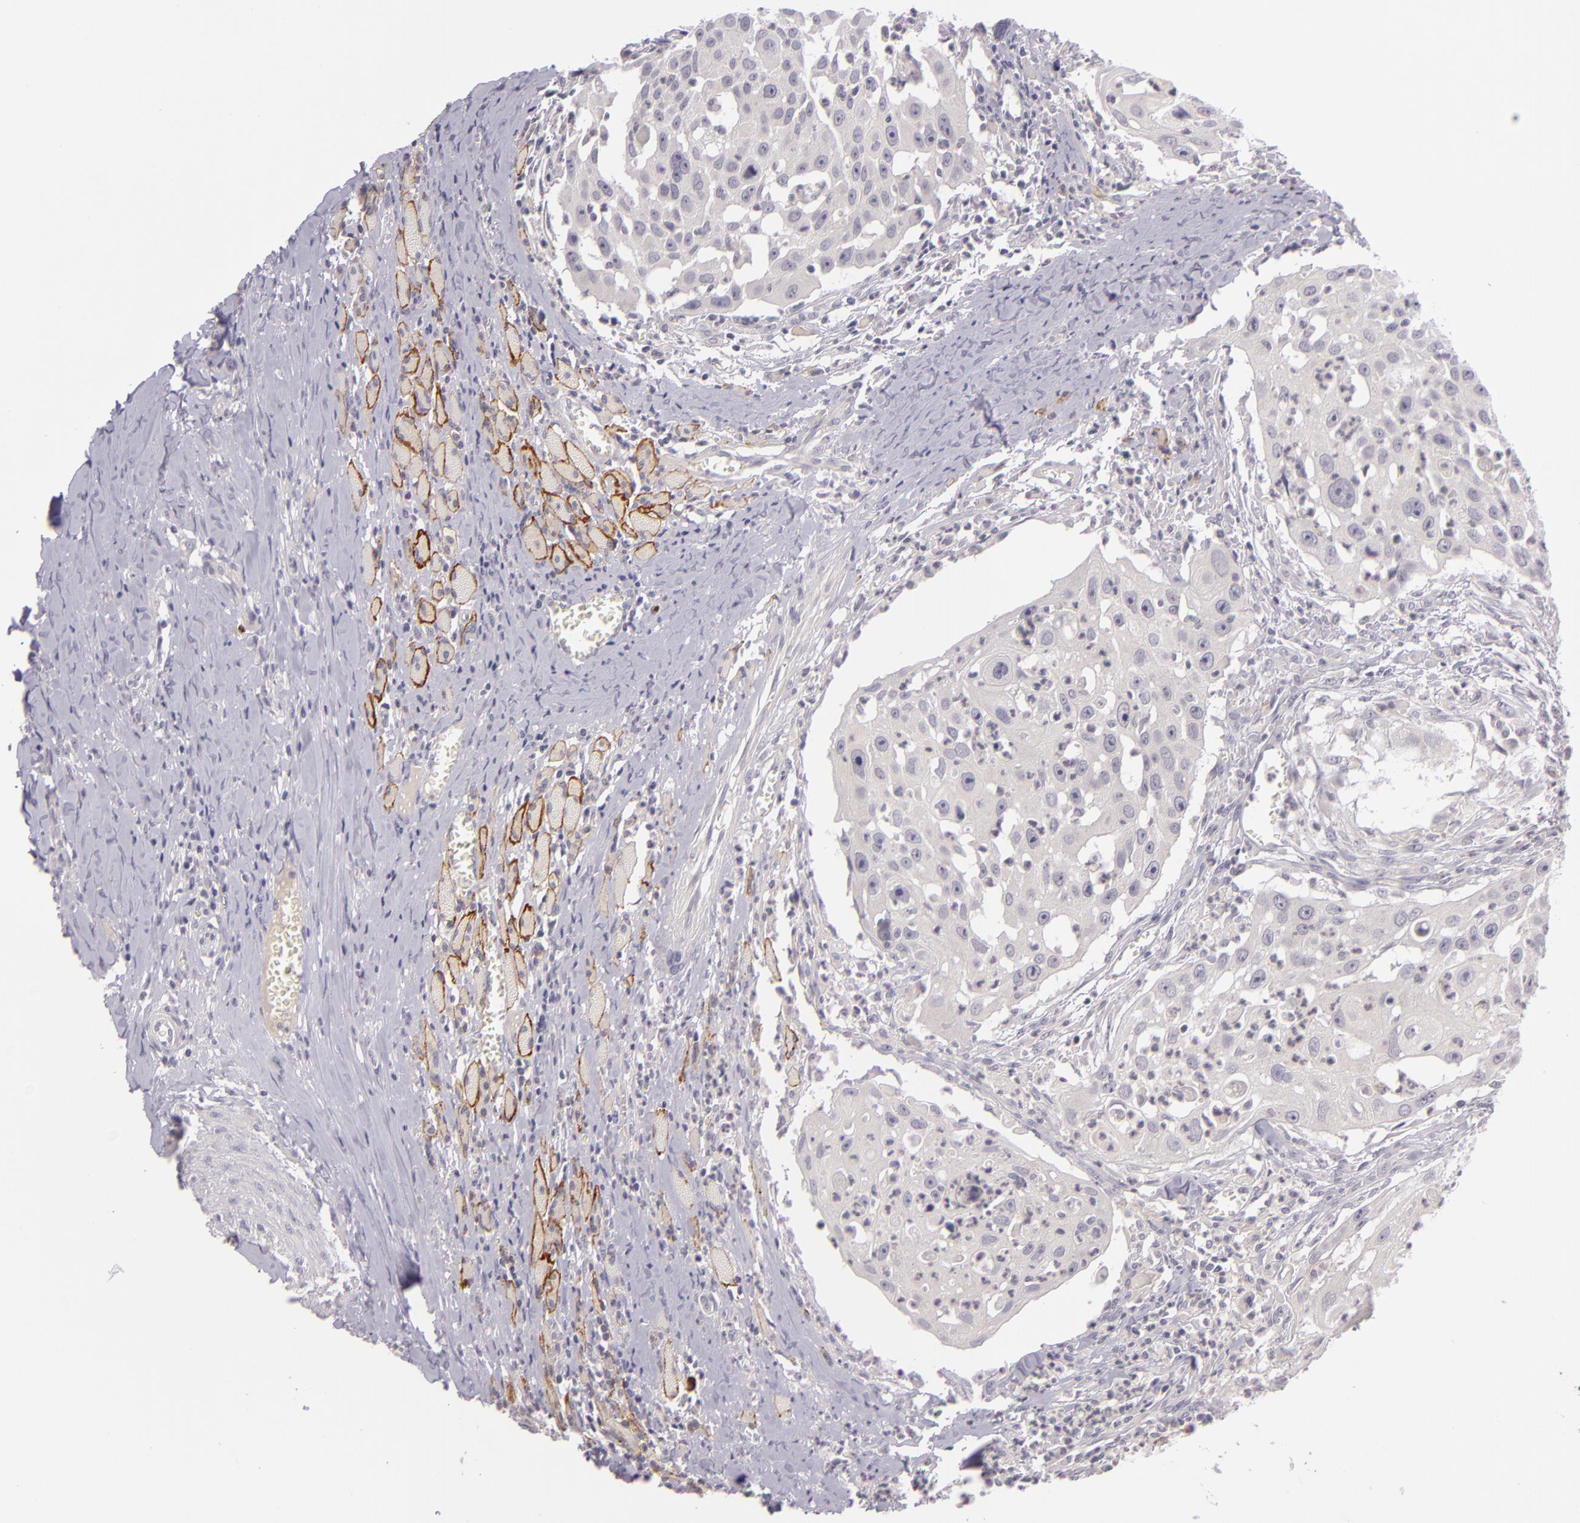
{"staining": {"intensity": "negative", "quantity": "none", "location": "none"}, "tissue": "head and neck cancer", "cell_type": "Tumor cells", "image_type": "cancer", "snomed": [{"axis": "morphology", "description": "Squamous cell carcinoma, NOS"}, {"axis": "topography", "description": "Head-Neck"}], "caption": "The immunohistochemistry micrograph has no significant positivity in tumor cells of squamous cell carcinoma (head and neck) tissue.", "gene": "DAG1", "patient": {"sex": "male", "age": 64}}